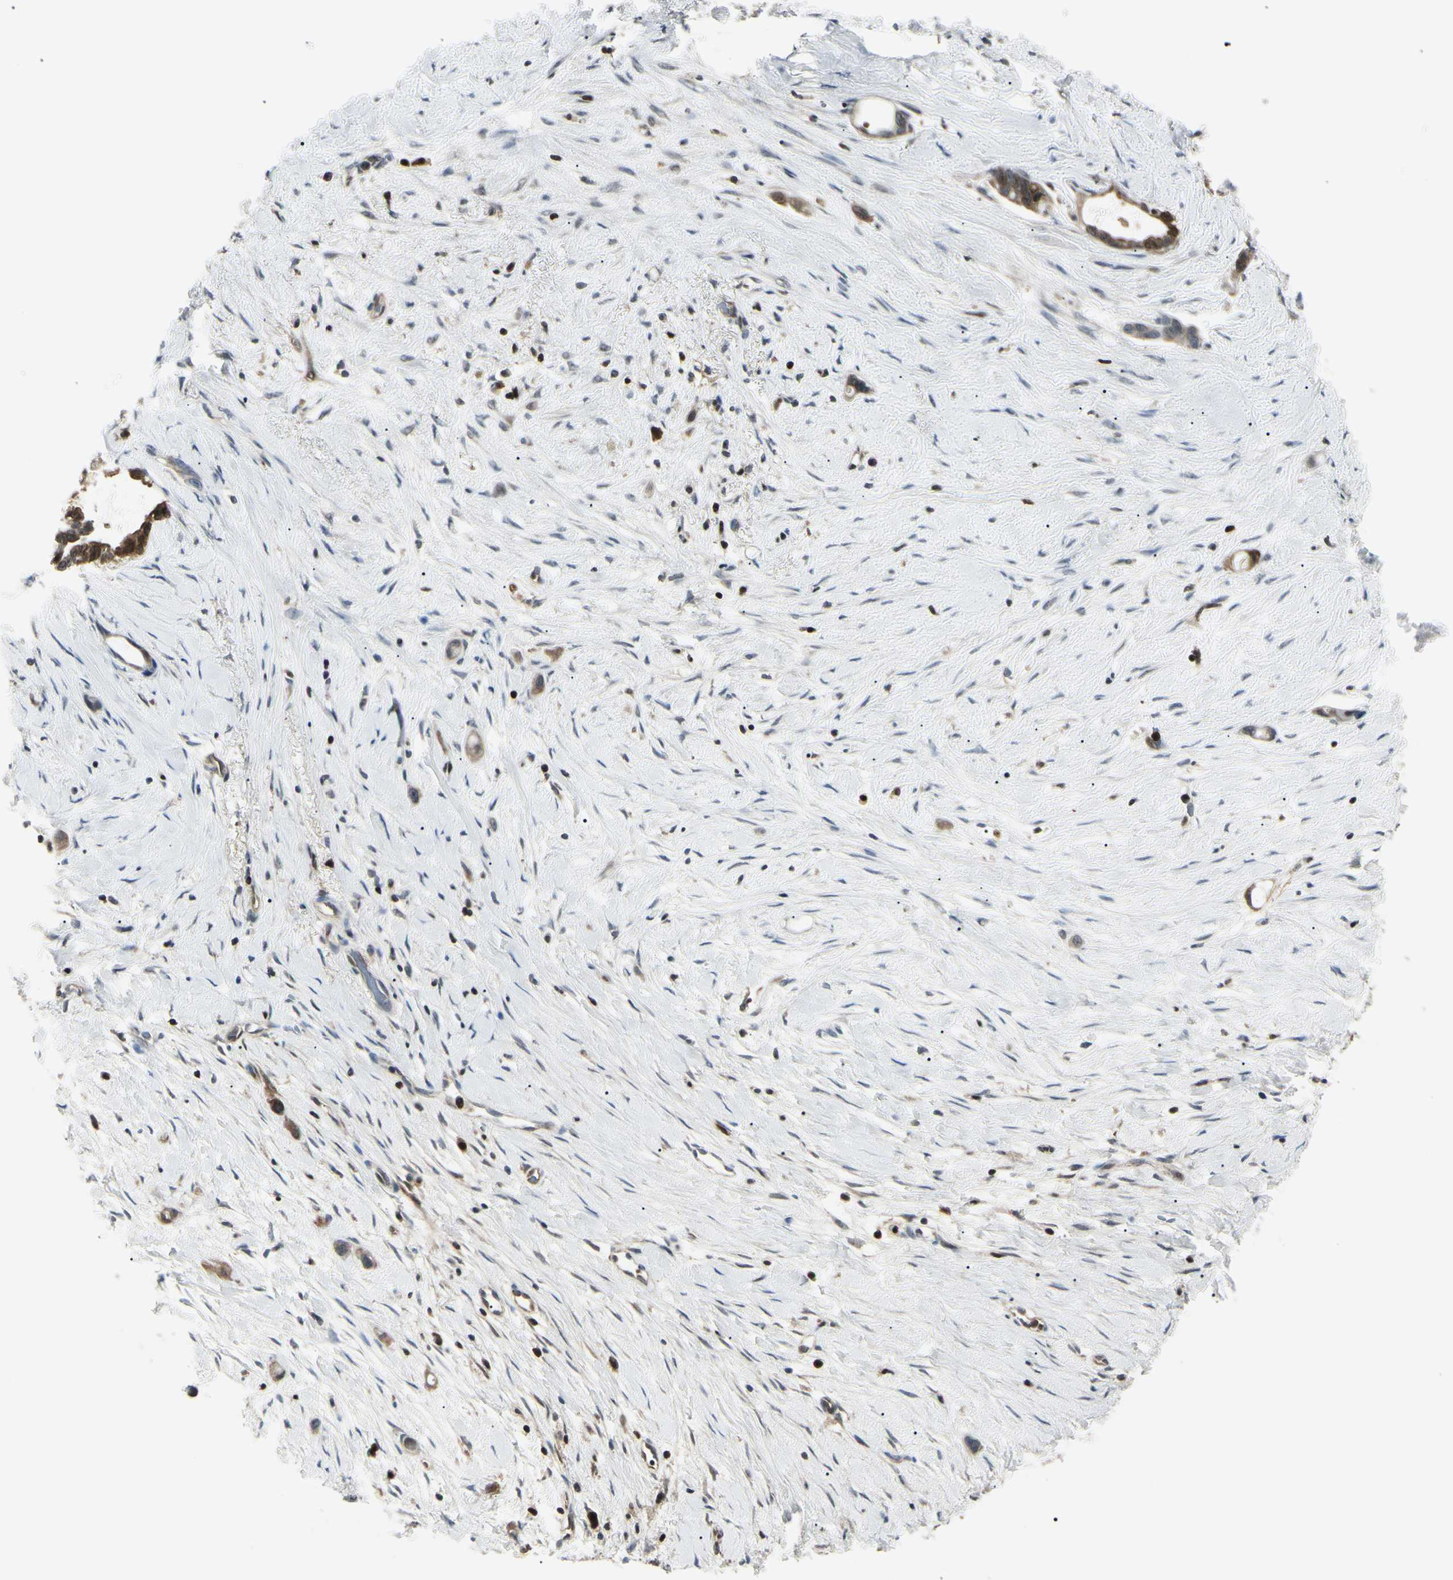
{"staining": {"intensity": "moderate", "quantity": ">75%", "location": "cytoplasmic/membranous,nuclear"}, "tissue": "liver cancer", "cell_type": "Tumor cells", "image_type": "cancer", "snomed": [{"axis": "morphology", "description": "Cholangiocarcinoma"}, {"axis": "topography", "description": "Liver"}], "caption": "The immunohistochemical stain shows moderate cytoplasmic/membranous and nuclear staining in tumor cells of liver cancer (cholangiocarcinoma) tissue.", "gene": "PGK1", "patient": {"sex": "female", "age": 65}}